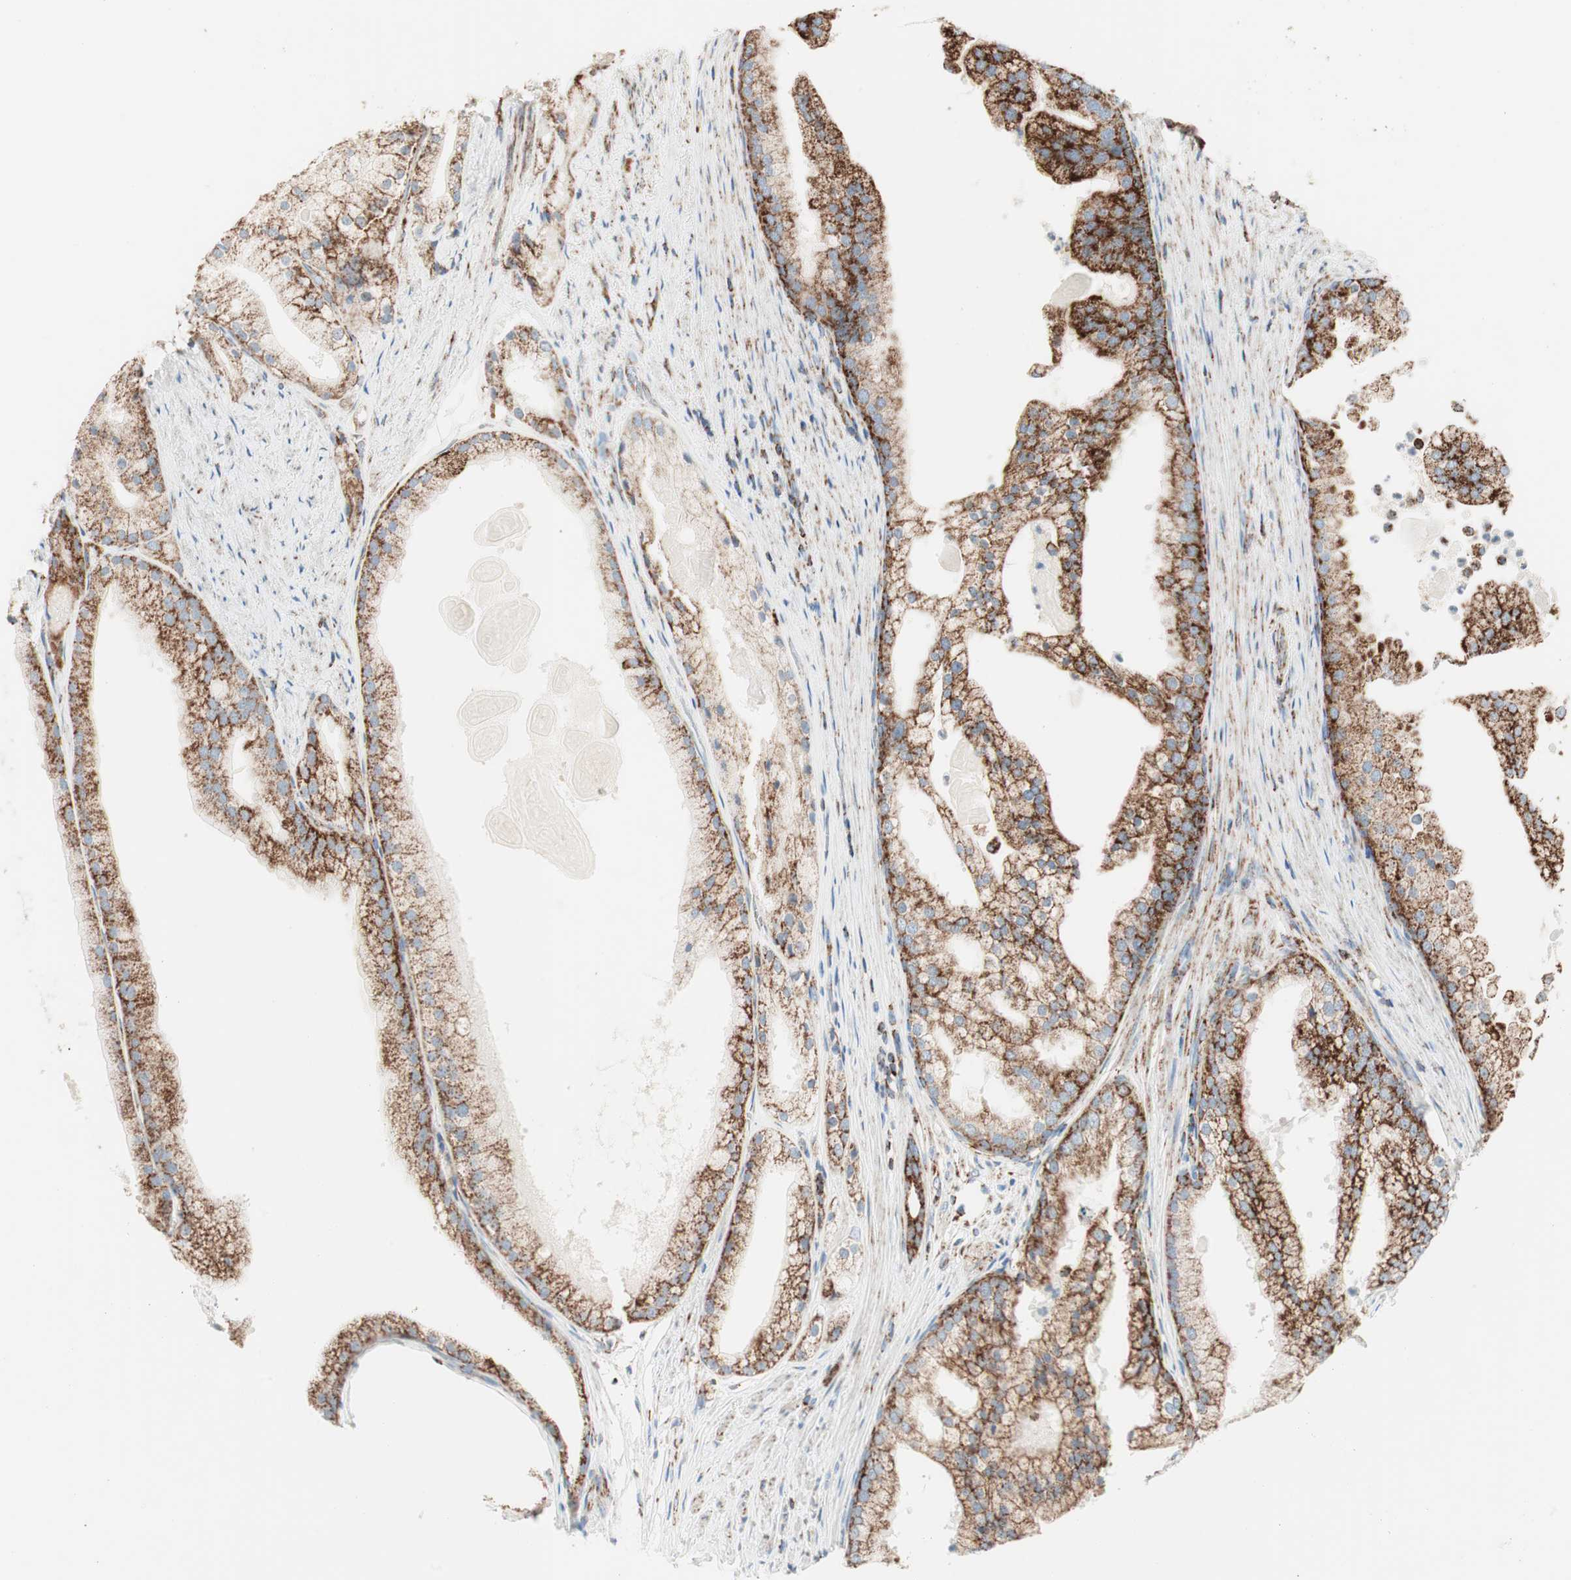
{"staining": {"intensity": "strong", "quantity": ">75%", "location": "cytoplasmic/membranous"}, "tissue": "prostate cancer", "cell_type": "Tumor cells", "image_type": "cancer", "snomed": [{"axis": "morphology", "description": "Adenocarcinoma, Low grade"}, {"axis": "topography", "description": "Prostate"}], "caption": "Protein staining of low-grade adenocarcinoma (prostate) tissue shows strong cytoplasmic/membranous staining in about >75% of tumor cells.", "gene": "TOMM20", "patient": {"sex": "male", "age": 69}}